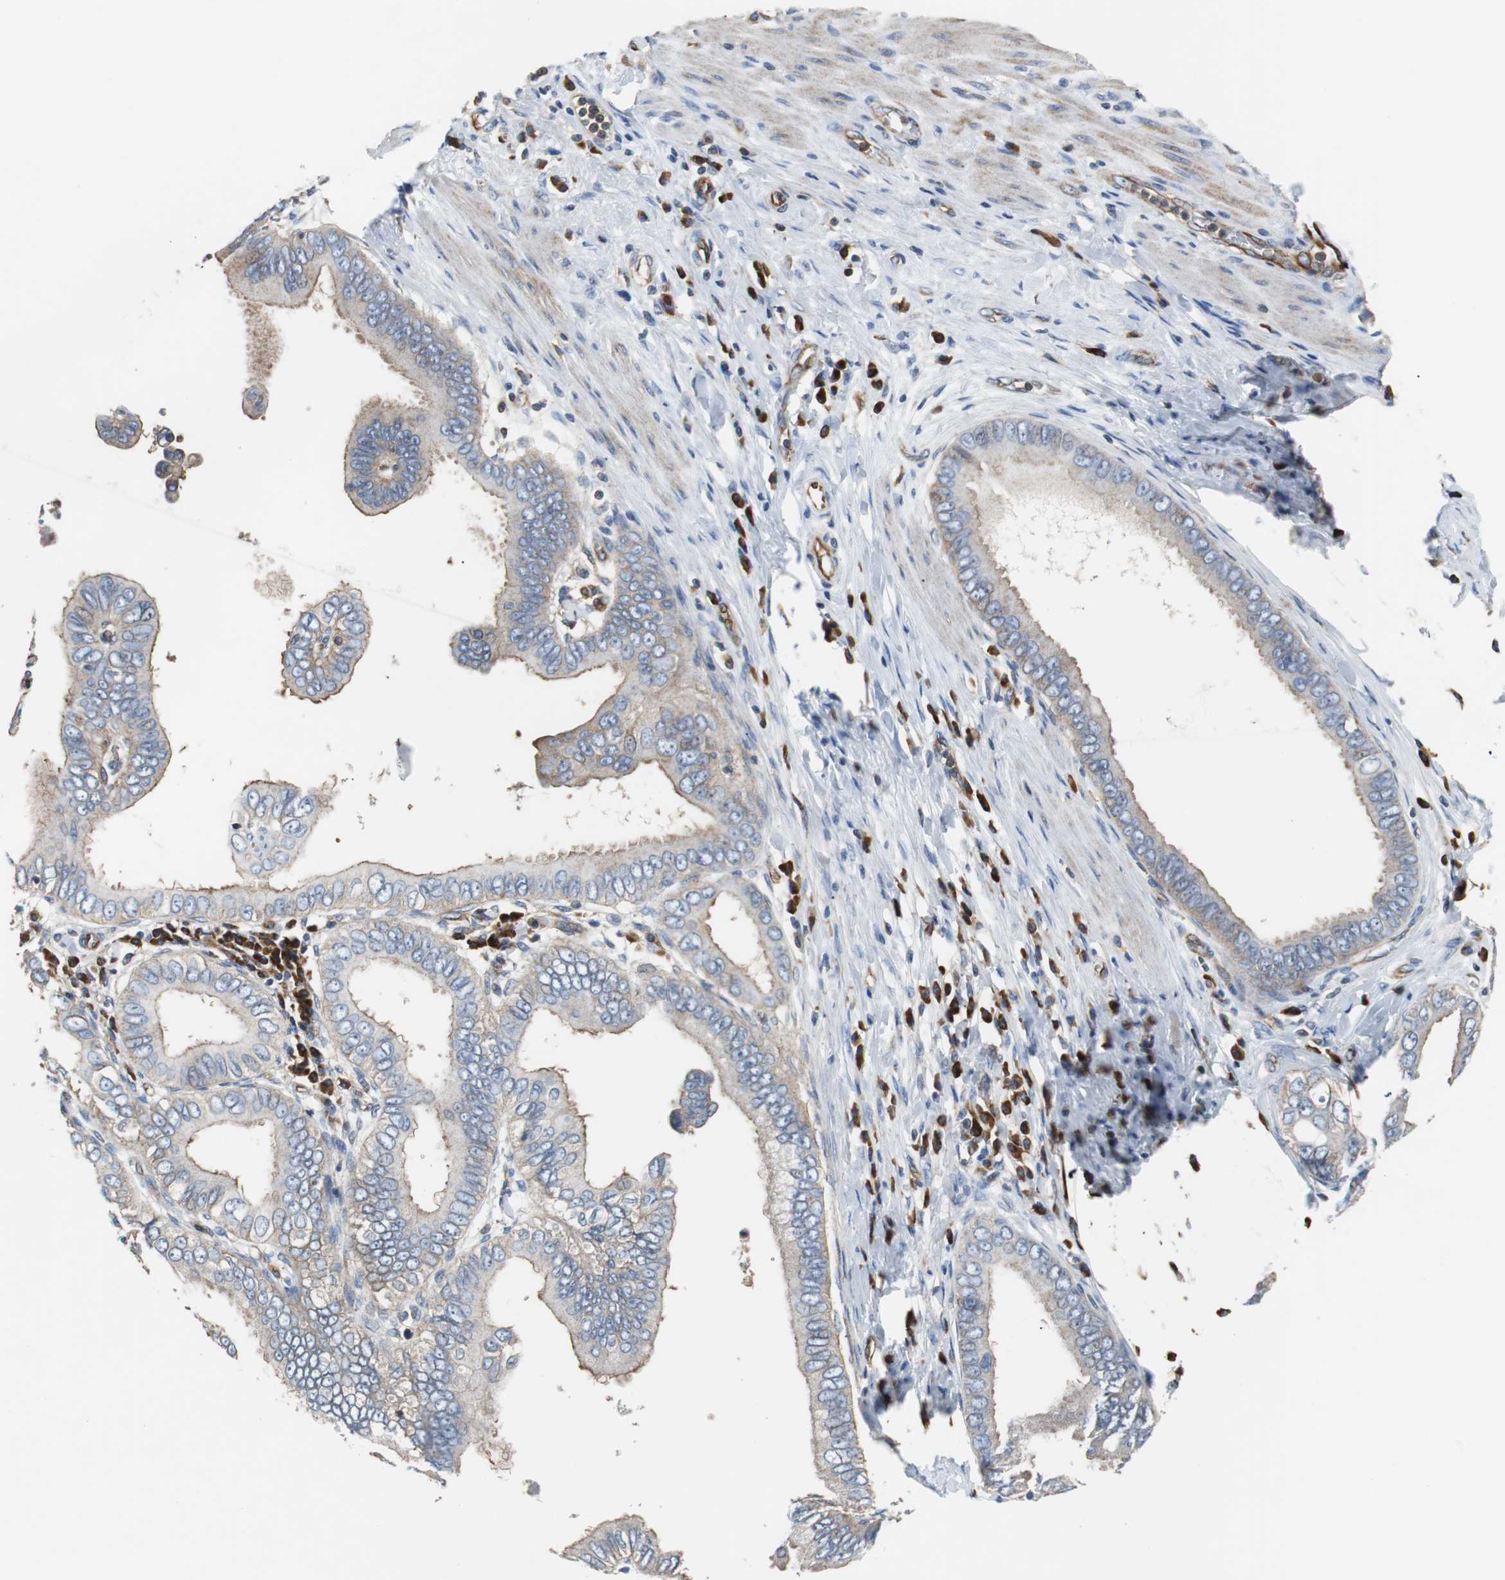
{"staining": {"intensity": "moderate", "quantity": ">75%", "location": "cytoplasmic/membranous"}, "tissue": "pancreatic cancer", "cell_type": "Tumor cells", "image_type": "cancer", "snomed": [{"axis": "morphology", "description": "Normal tissue, NOS"}, {"axis": "topography", "description": "Lymph node"}], "caption": "Human pancreatic cancer stained with a protein marker shows moderate staining in tumor cells.", "gene": "PLCG2", "patient": {"sex": "male", "age": 50}}